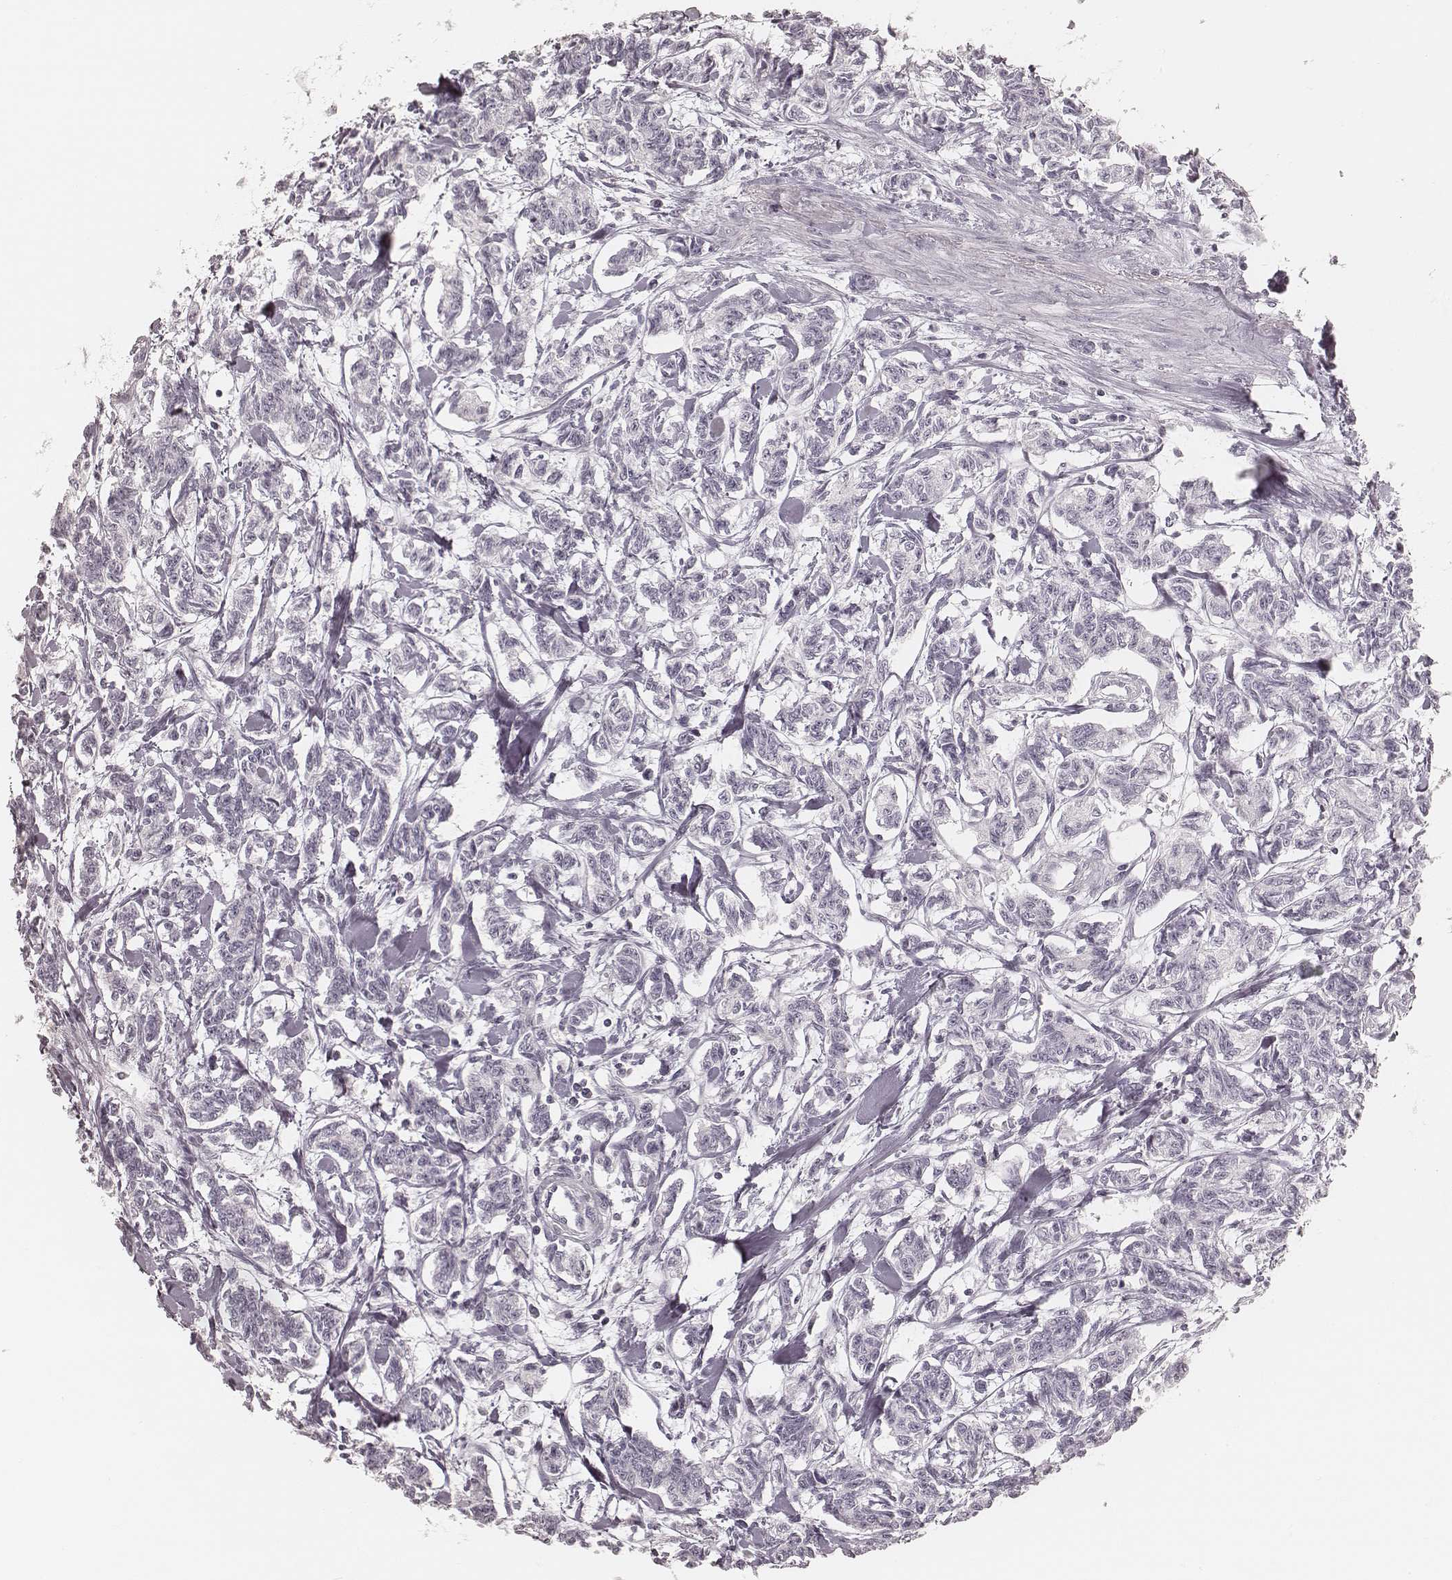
{"staining": {"intensity": "negative", "quantity": "none", "location": "none"}, "tissue": "carcinoid", "cell_type": "Tumor cells", "image_type": "cancer", "snomed": [{"axis": "morphology", "description": "Carcinoid, malignant, NOS"}, {"axis": "topography", "description": "Kidney"}], "caption": "Immunohistochemistry photomicrograph of carcinoid stained for a protein (brown), which shows no positivity in tumor cells.", "gene": "TEX37", "patient": {"sex": "female", "age": 41}}